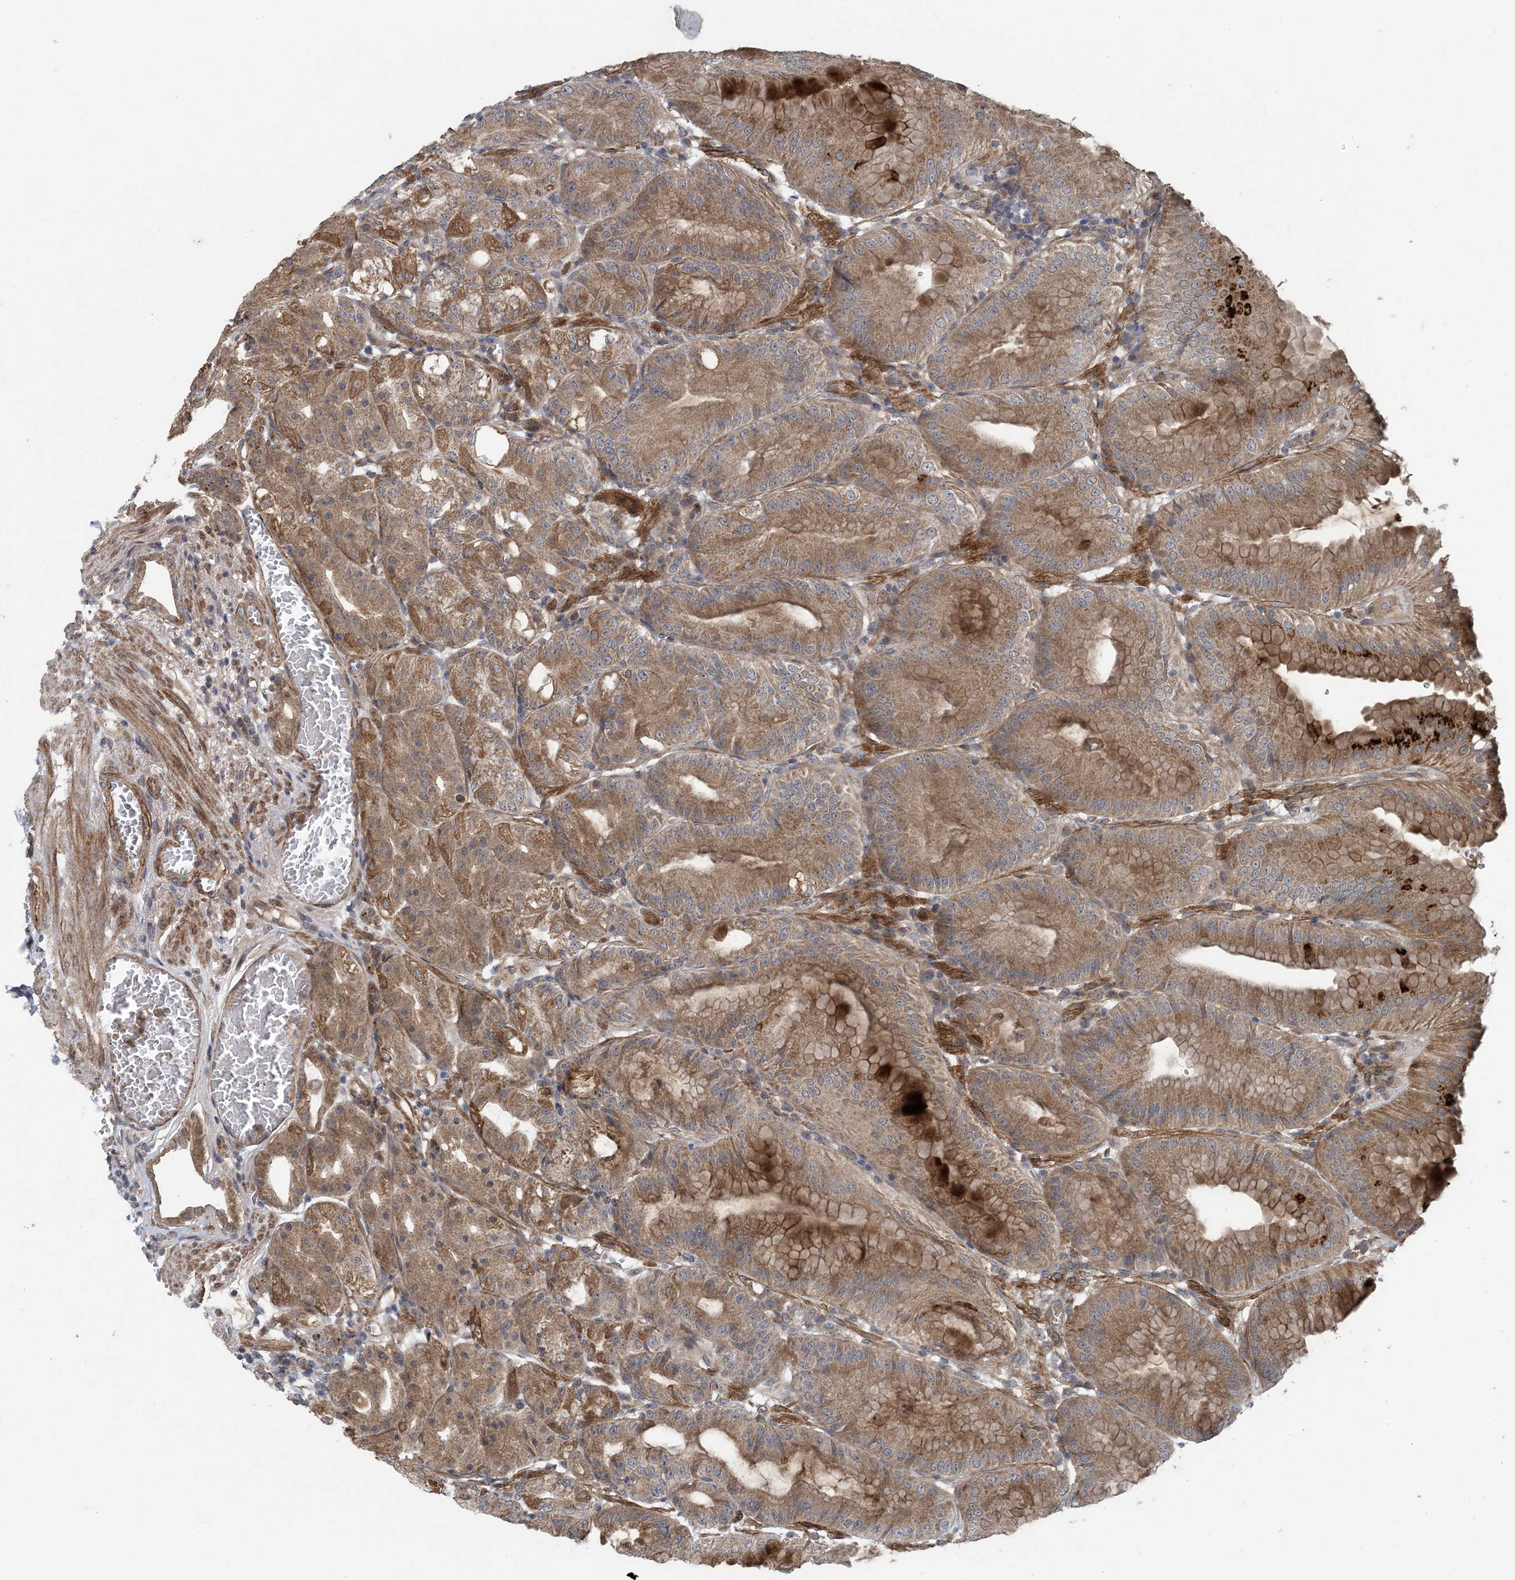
{"staining": {"intensity": "strong", "quantity": ">75%", "location": "cytoplasmic/membranous"}, "tissue": "stomach", "cell_type": "Glandular cells", "image_type": "normal", "snomed": [{"axis": "morphology", "description": "Normal tissue, NOS"}, {"axis": "topography", "description": "Stomach, lower"}], "caption": "Immunohistochemistry (IHC) (DAB) staining of benign human stomach exhibits strong cytoplasmic/membranous protein expression in about >75% of glandular cells.", "gene": "MYO9B", "patient": {"sex": "male", "age": 71}}